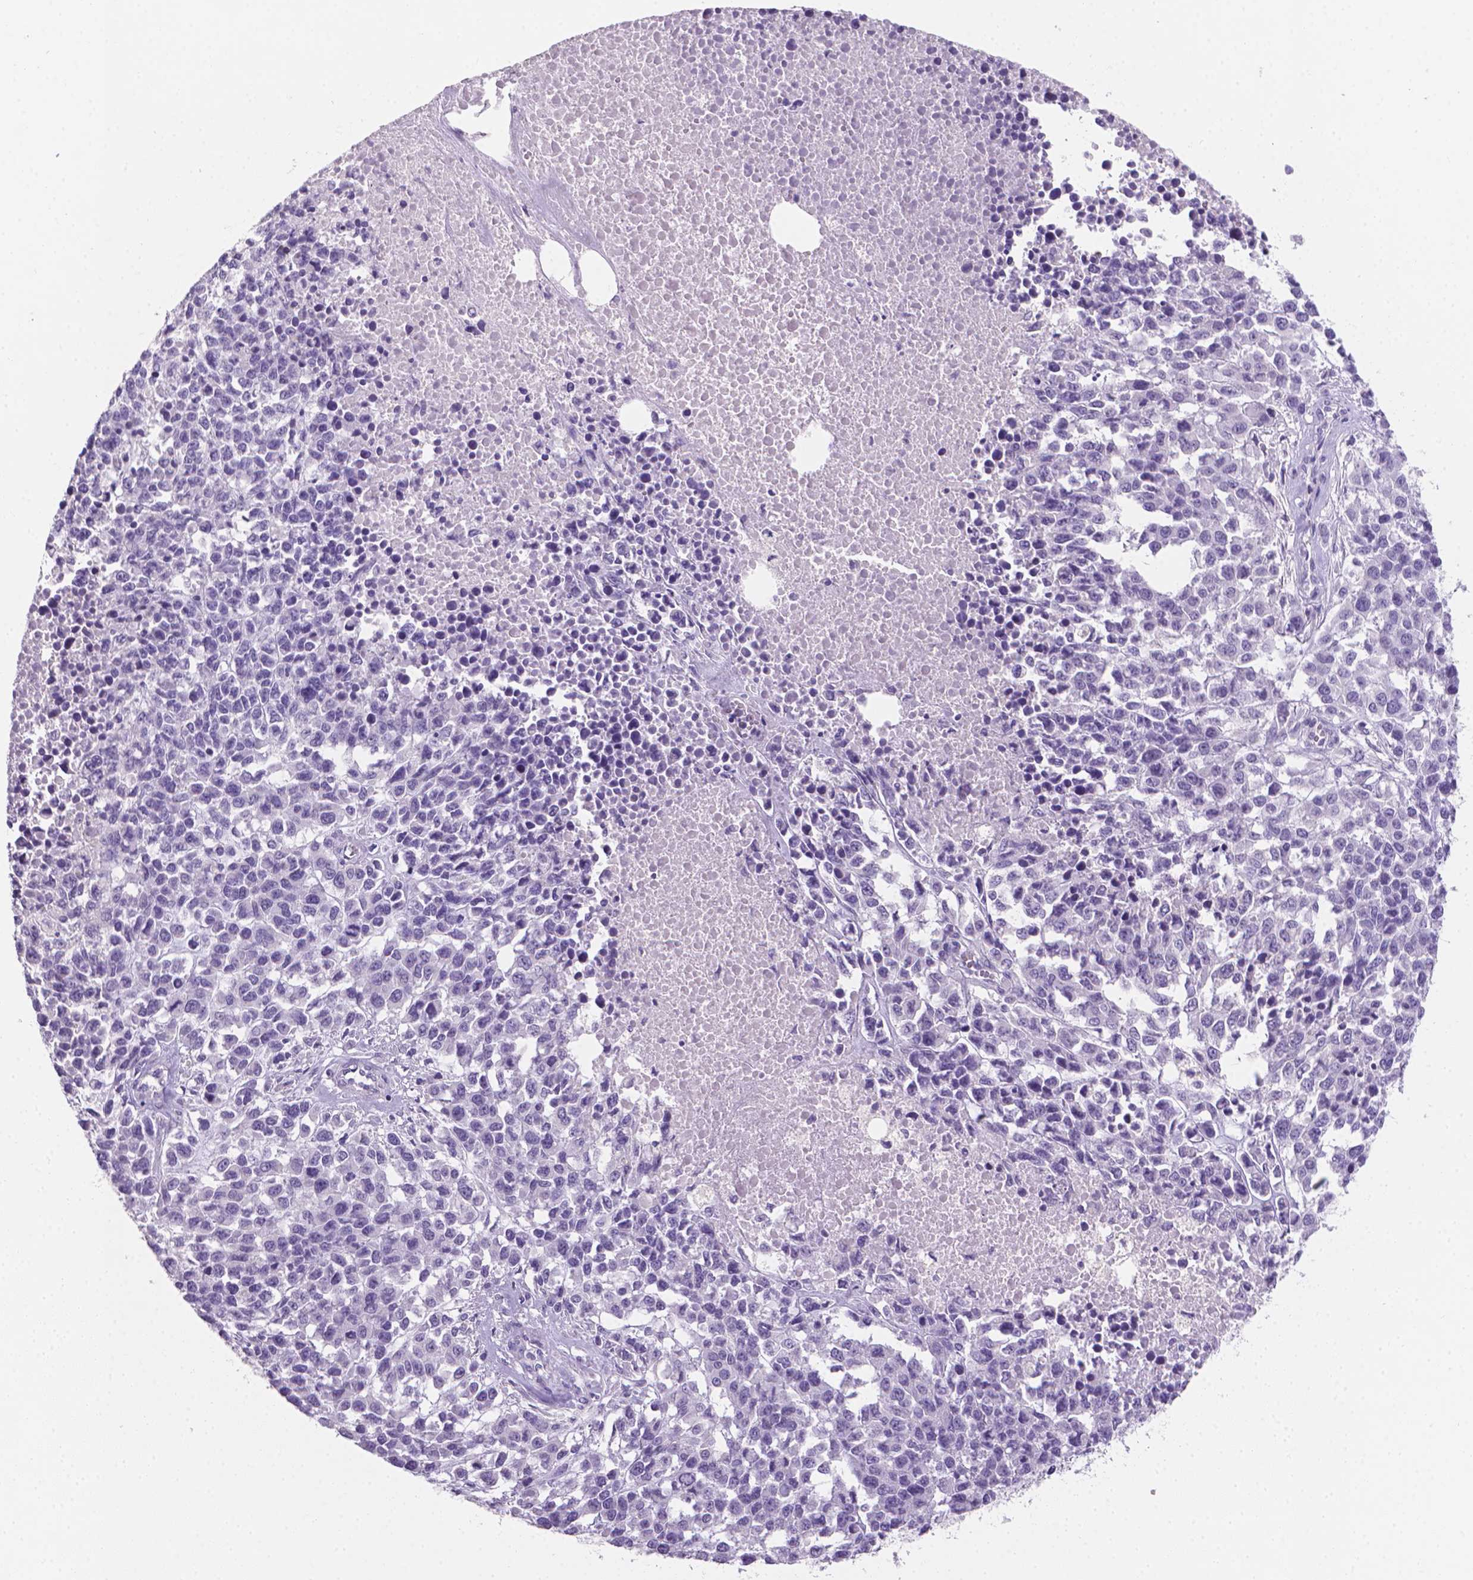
{"staining": {"intensity": "negative", "quantity": "none", "location": "none"}, "tissue": "melanoma", "cell_type": "Tumor cells", "image_type": "cancer", "snomed": [{"axis": "morphology", "description": "Malignant melanoma, Metastatic site"}, {"axis": "topography", "description": "Skin"}], "caption": "DAB immunohistochemical staining of human malignant melanoma (metastatic site) displays no significant positivity in tumor cells.", "gene": "XPNPEP2", "patient": {"sex": "male", "age": 84}}